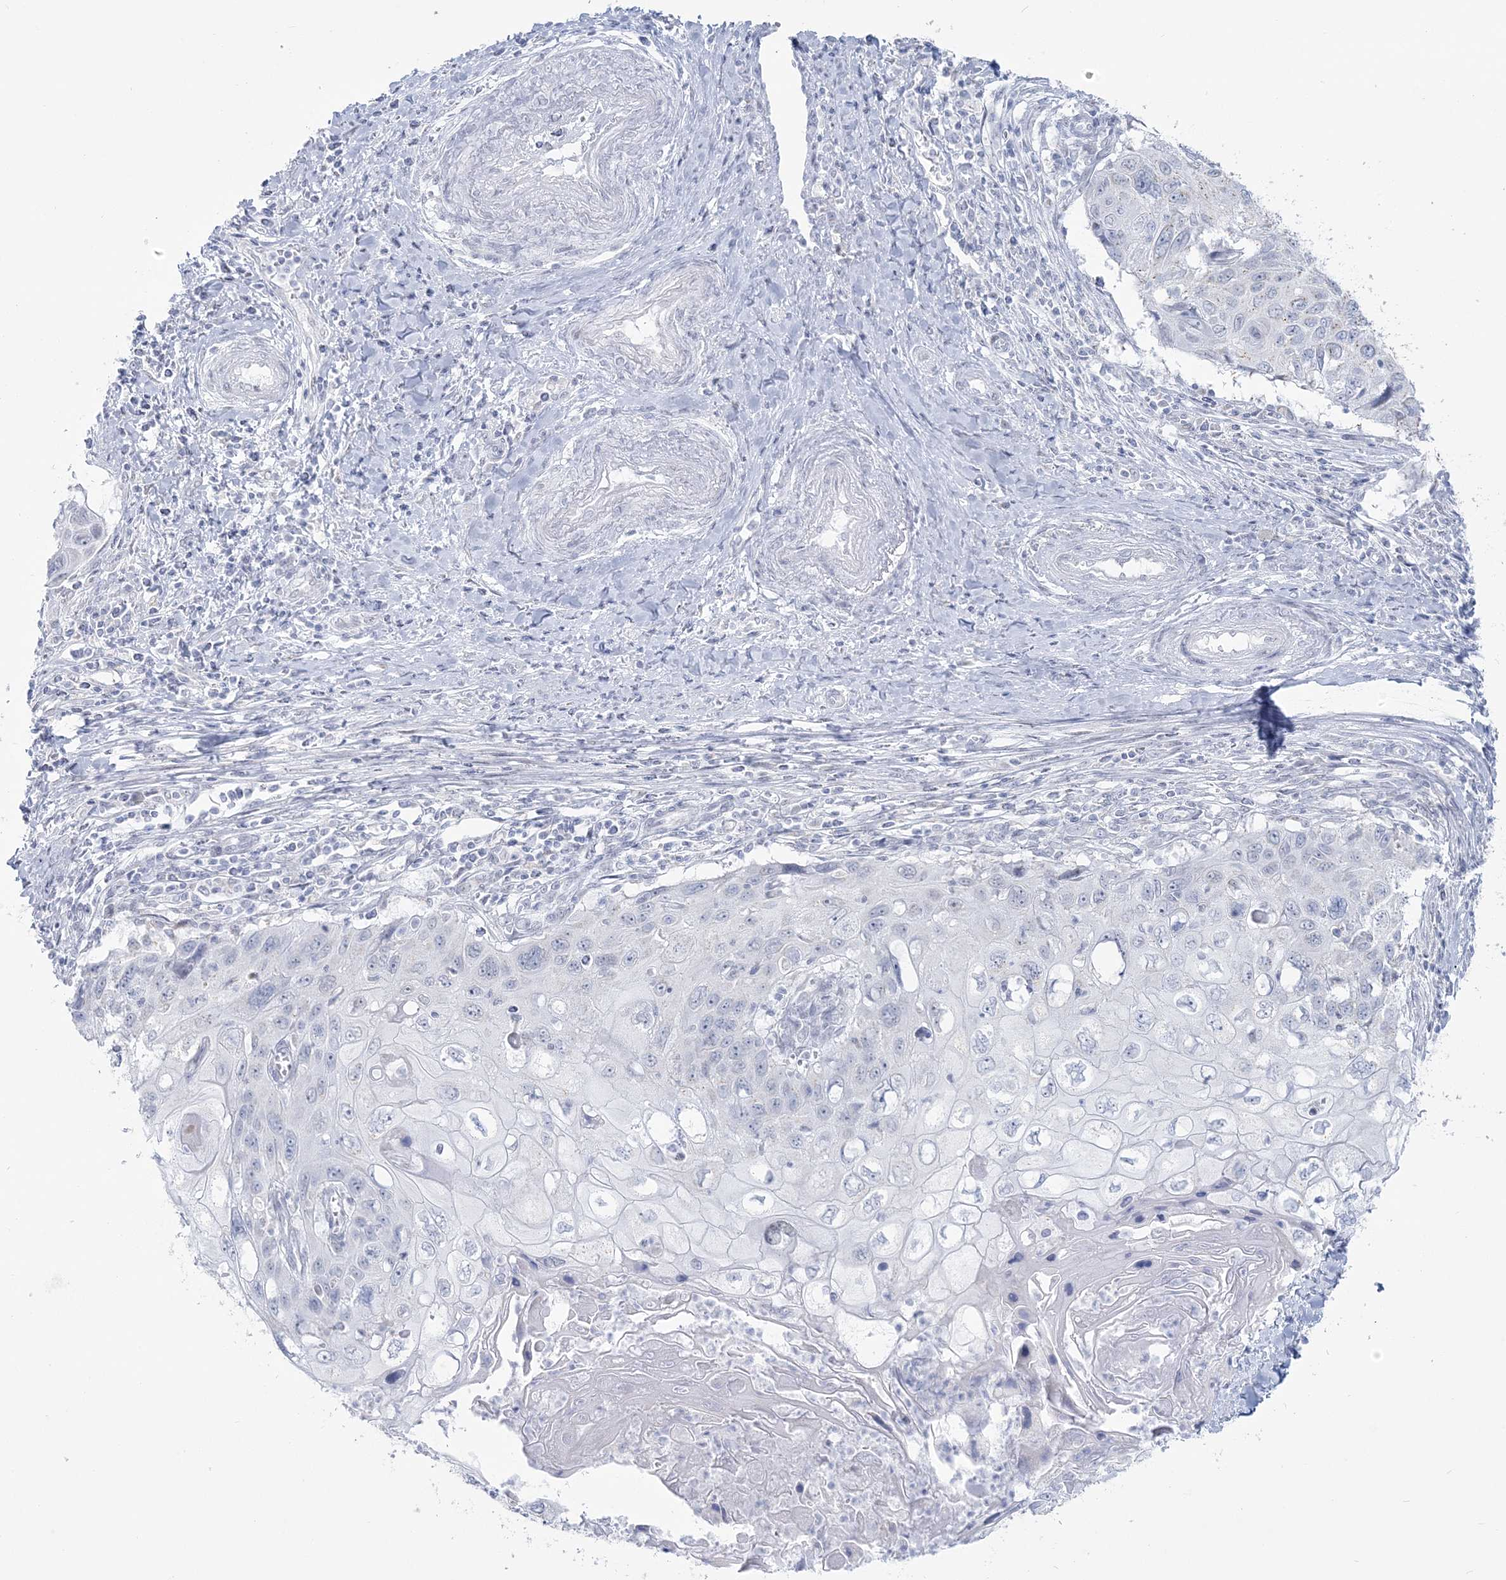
{"staining": {"intensity": "negative", "quantity": "none", "location": "none"}, "tissue": "cervical cancer", "cell_type": "Tumor cells", "image_type": "cancer", "snomed": [{"axis": "morphology", "description": "Squamous cell carcinoma, NOS"}, {"axis": "topography", "description": "Cervix"}], "caption": "Micrograph shows no significant protein staining in tumor cells of cervical cancer. Nuclei are stained in blue.", "gene": "ZNF843", "patient": {"sex": "female", "age": 70}}